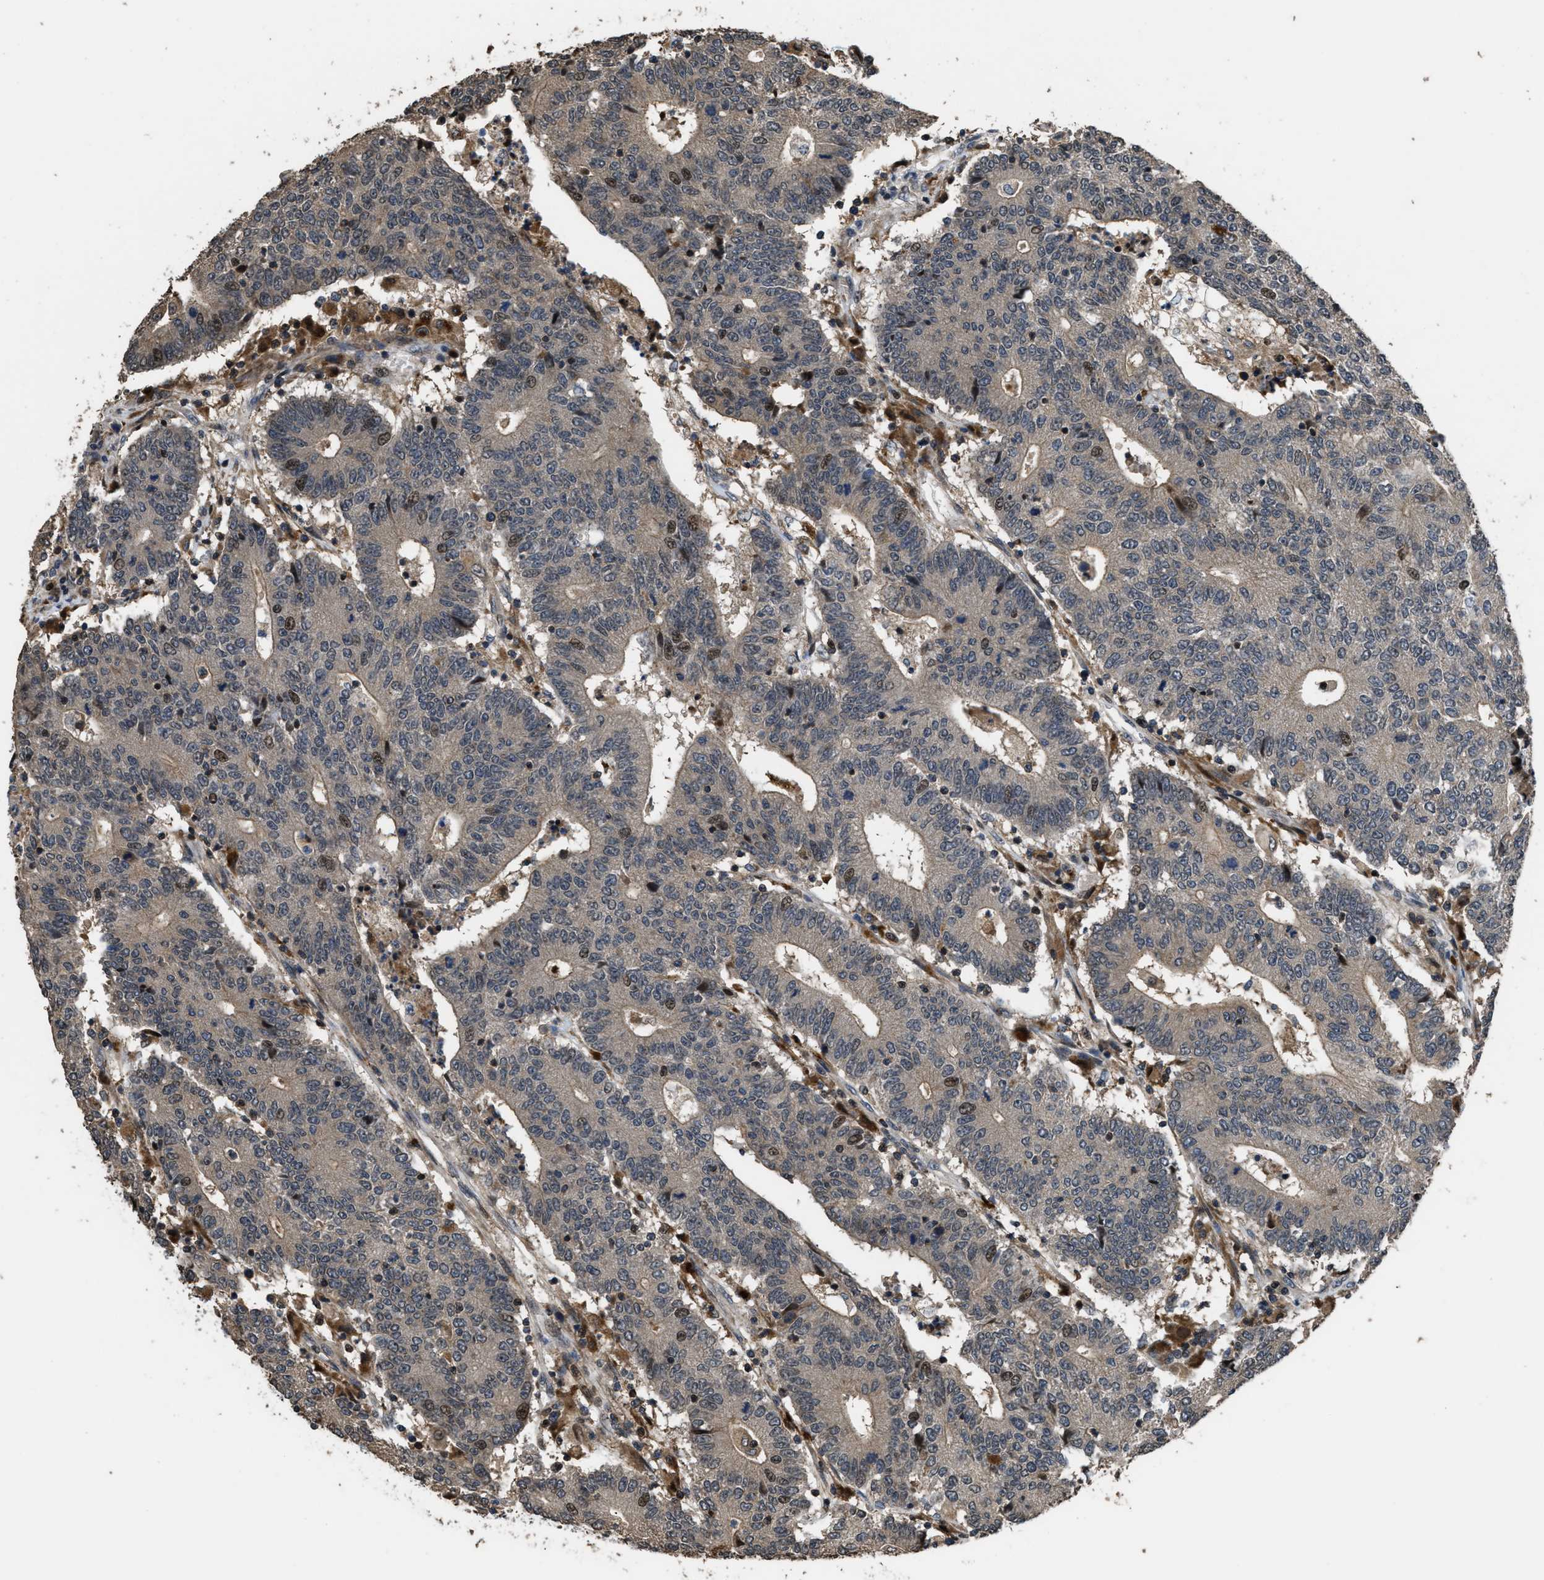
{"staining": {"intensity": "moderate", "quantity": ">75%", "location": "cytoplasmic/membranous"}, "tissue": "colorectal cancer", "cell_type": "Tumor cells", "image_type": "cancer", "snomed": [{"axis": "morphology", "description": "Normal tissue, NOS"}, {"axis": "morphology", "description": "Adenocarcinoma, NOS"}, {"axis": "topography", "description": "Colon"}], "caption": "Moderate cytoplasmic/membranous expression for a protein is appreciated in about >75% of tumor cells of colorectal adenocarcinoma using immunohistochemistry.", "gene": "CTBS", "patient": {"sex": "female", "age": 75}}